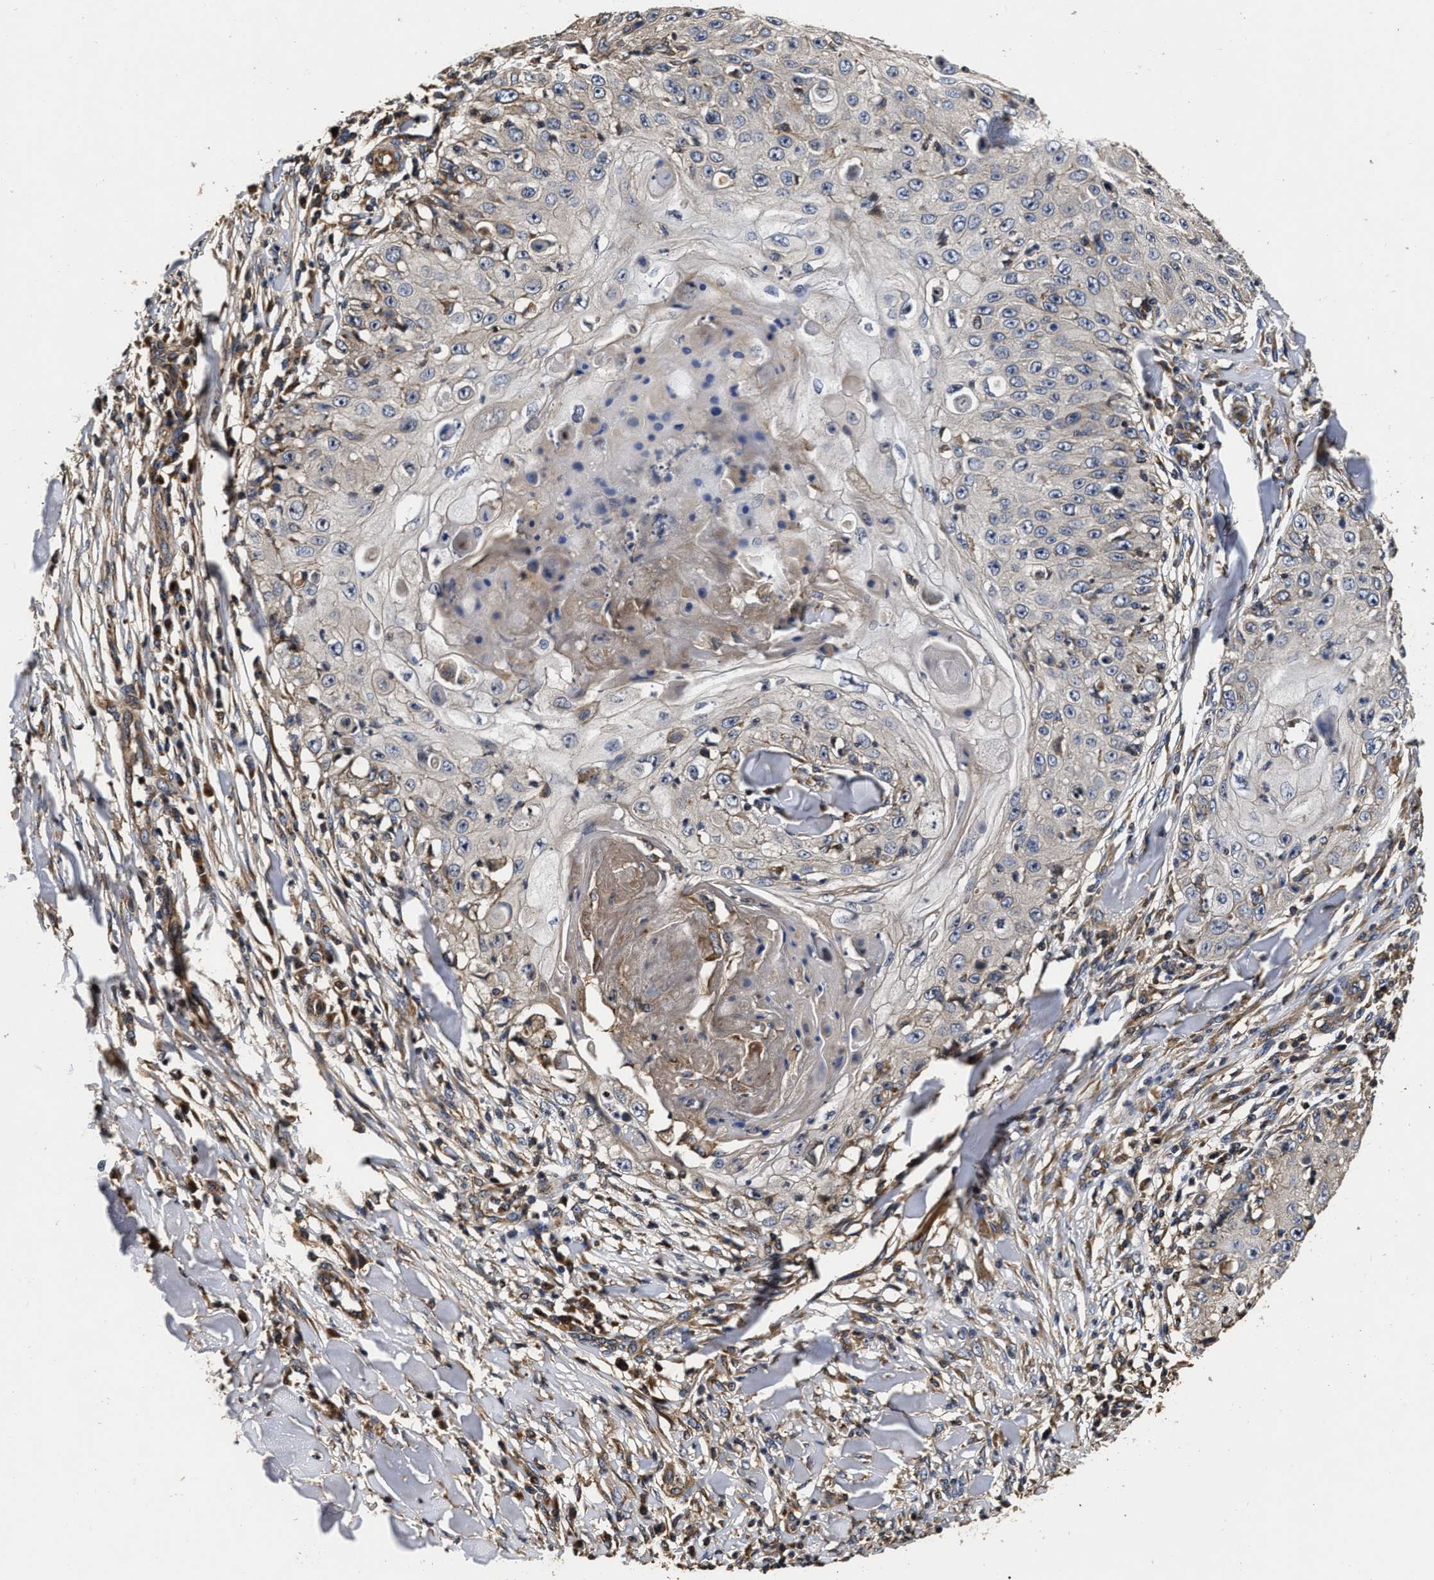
{"staining": {"intensity": "negative", "quantity": "none", "location": "none"}, "tissue": "skin cancer", "cell_type": "Tumor cells", "image_type": "cancer", "snomed": [{"axis": "morphology", "description": "Squamous cell carcinoma, NOS"}, {"axis": "topography", "description": "Skin"}], "caption": "Immunohistochemistry (IHC) image of human skin cancer stained for a protein (brown), which reveals no staining in tumor cells. (Immunohistochemistry, brightfield microscopy, high magnification).", "gene": "ABCG8", "patient": {"sex": "male", "age": 86}}